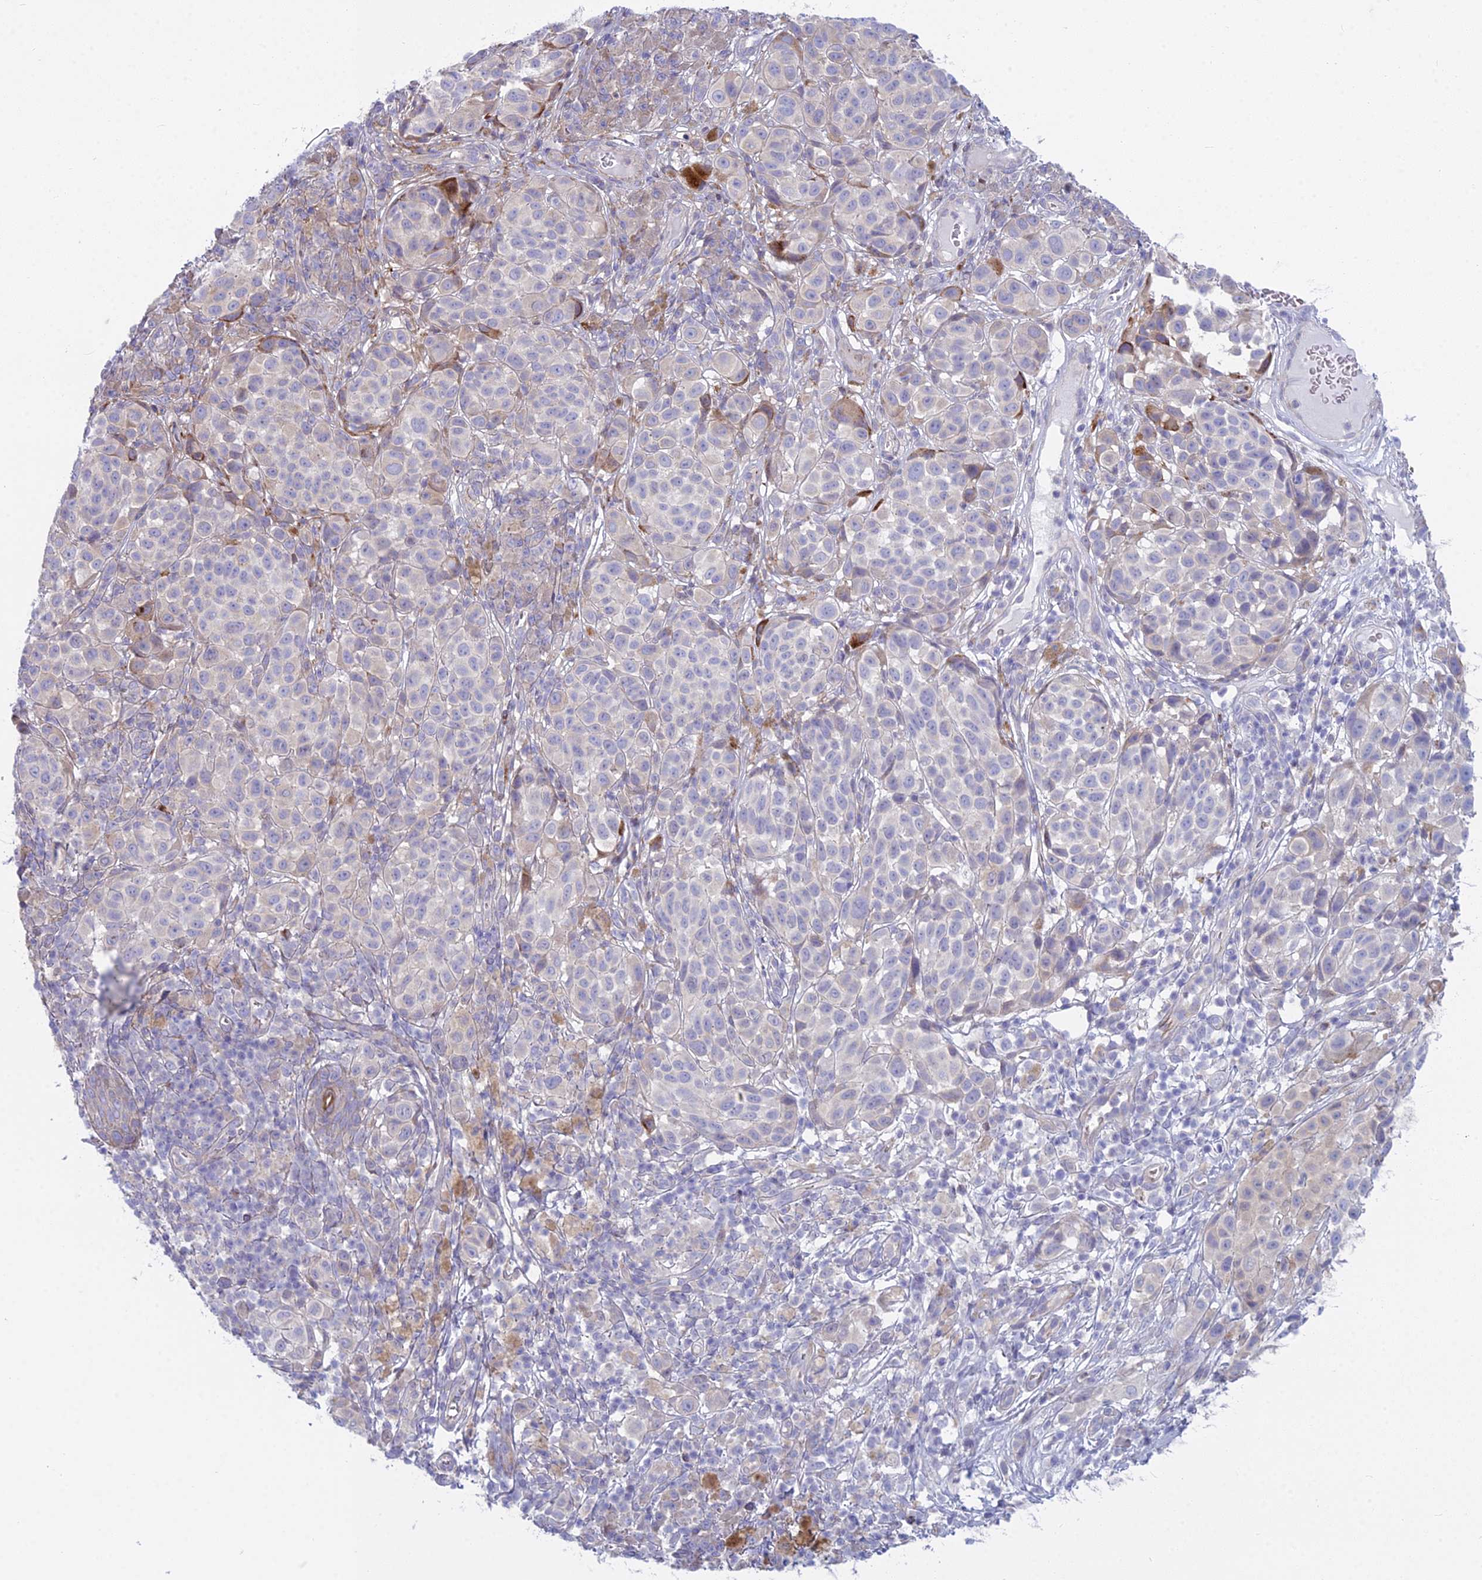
{"staining": {"intensity": "negative", "quantity": "none", "location": "none"}, "tissue": "melanoma", "cell_type": "Tumor cells", "image_type": "cancer", "snomed": [{"axis": "morphology", "description": "Malignant melanoma, NOS"}, {"axis": "topography", "description": "Skin"}], "caption": "The histopathology image reveals no significant expression in tumor cells of melanoma.", "gene": "PCDHB14", "patient": {"sex": "male", "age": 38}}